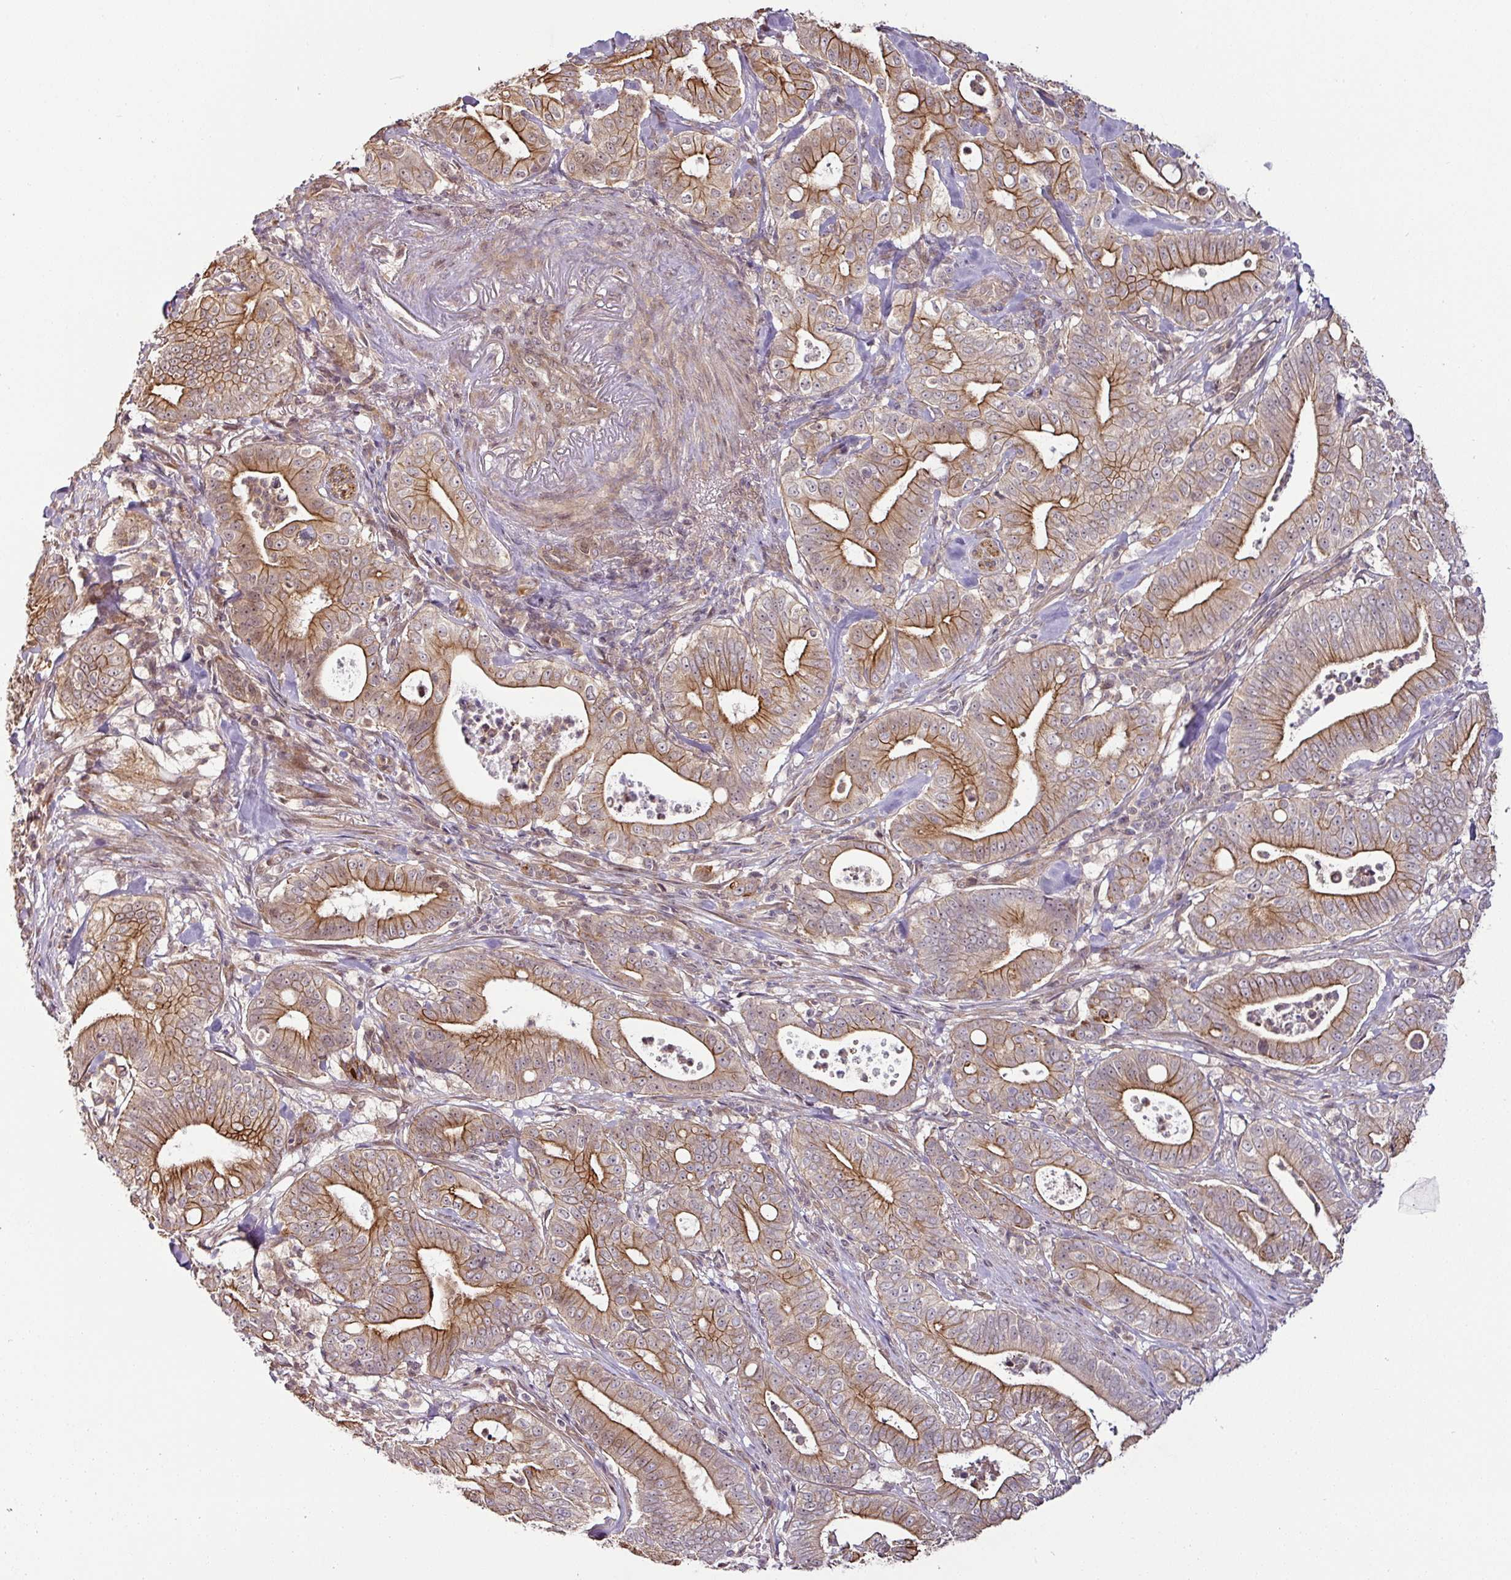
{"staining": {"intensity": "strong", "quantity": ">75%", "location": "cytoplasmic/membranous"}, "tissue": "pancreatic cancer", "cell_type": "Tumor cells", "image_type": "cancer", "snomed": [{"axis": "morphology", "description": "Adenocarcinoma, NOS"}, {"axis": "topography", "description": "Pancreas"}], "caption": "IHC of human pancreatic cancer (adenocarcinoma) reveals high levels of strong cytoplasmic/membranous expression in about >75% of tumor cells.", "gene": "DCAF13", "patient": {"sex": "male", "age": 71}}